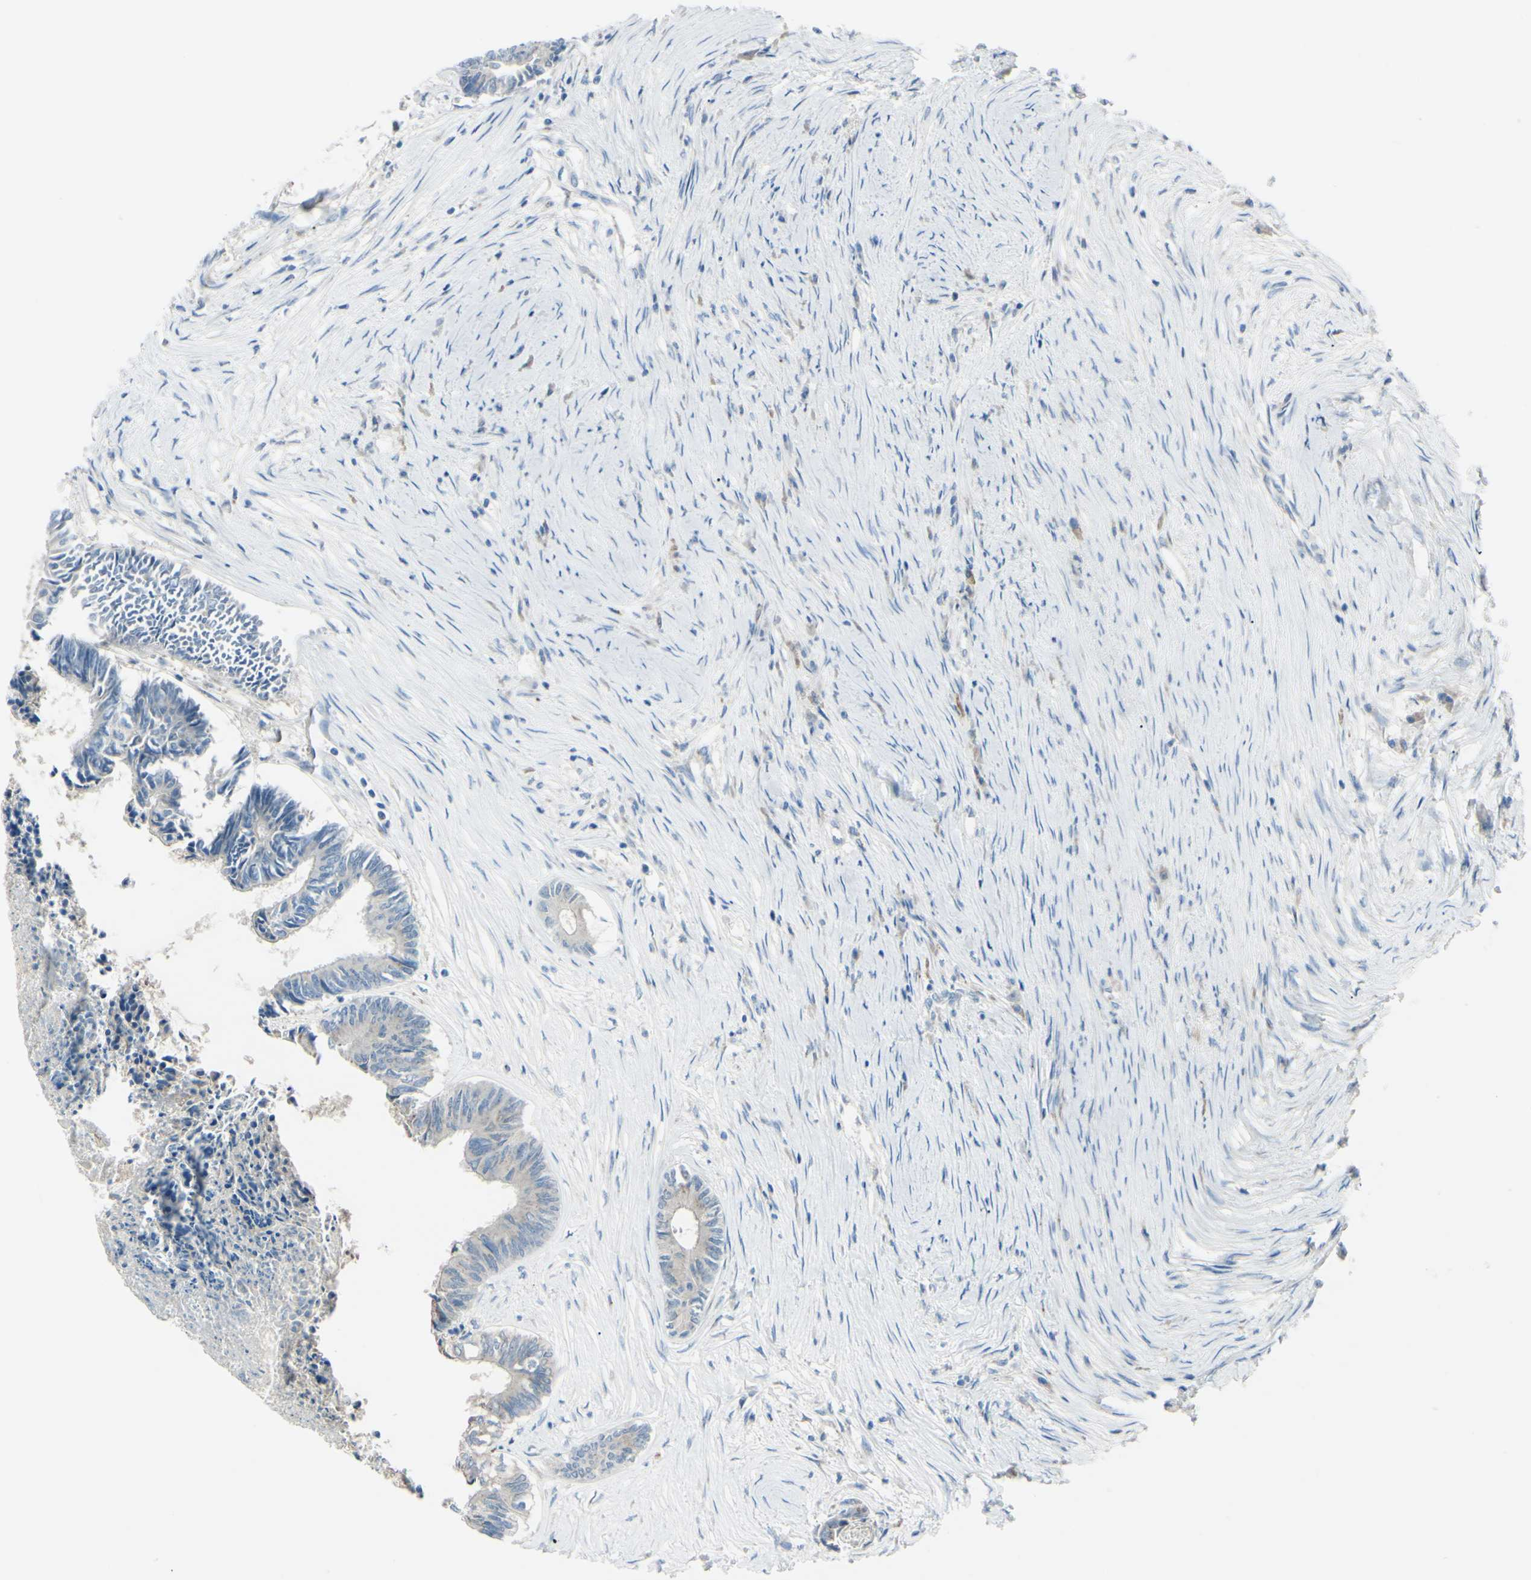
{"staining": {"intensity": "weak", "quantity": "<25%", "location": "cytoplasmic/membranous"}, "tissue": "colorectal cancer", "cell_type": "Tumor cells", "image_type": "cancer", "snomed": [{"axis": "morphology", "description": "Adenocarcinoma, NOS"}, {"axis": "topography", "description": "Rectum"}], "caption": "The histopathology image displays no staining of tumor cells in adenocarcinoma (colorectal).", "gene": "B4GALT1", "patient": {"sex": "male", "age": 63}}